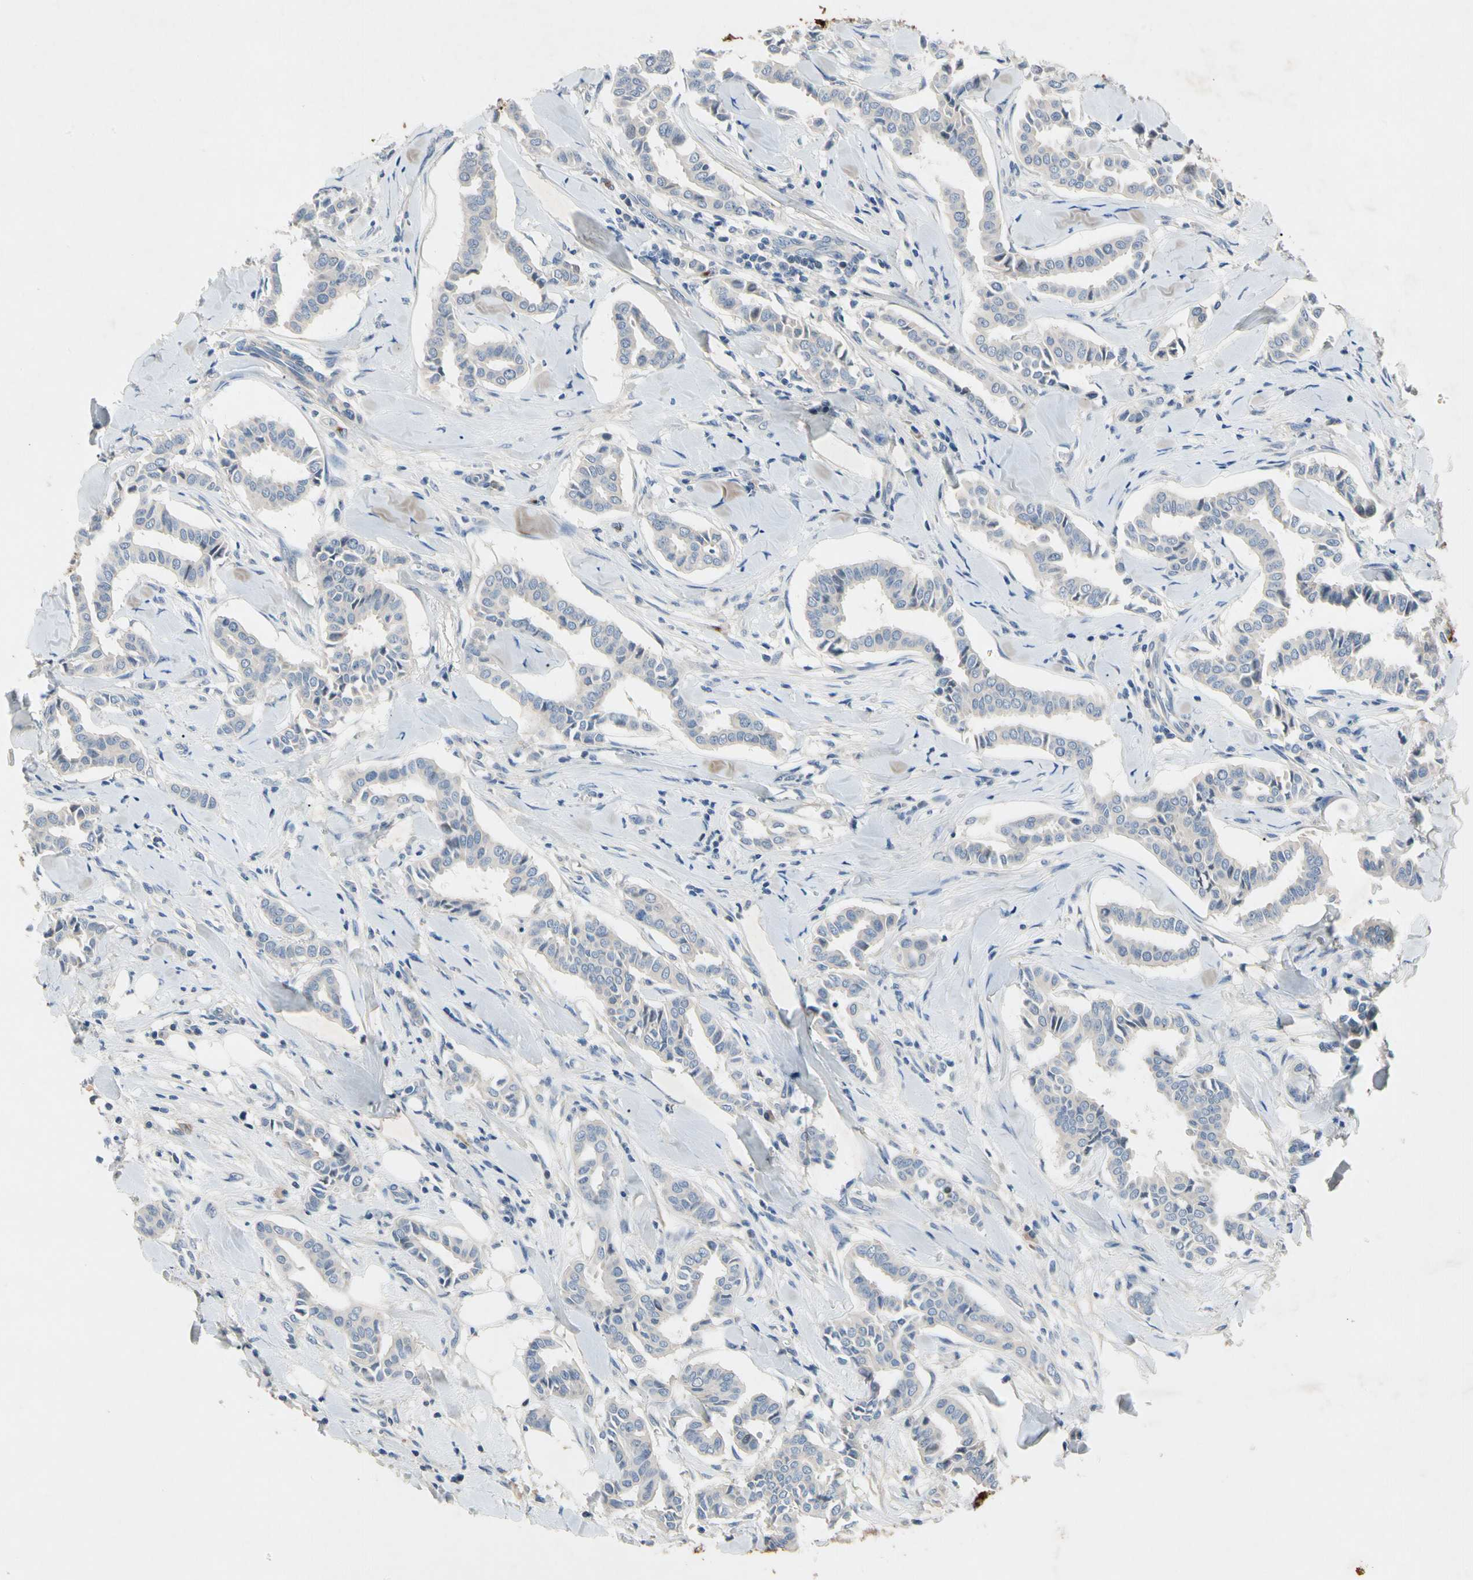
{"staining": {"intensity": "negative", "quantity": "none", "location": "none"}, "tissue": "head and neck cancer", "cell_type": "Tumor cells", "image_type": "cancer", "snomed": [{"axis": "morphology", "description": "Adenocarcinoma, NOS"}, {"axis": "topography", "description": "Salivary gland"}, {"axis": "topography", "description": "Head-Neck"}], "caption": "Micrograph shows no protein positivity in tumor cells of head and neck adenocarcinoma tissue. Nuclei are stained in blue.", "gene": "GAS6", "patient": {"sex": "female", "age": 59}}